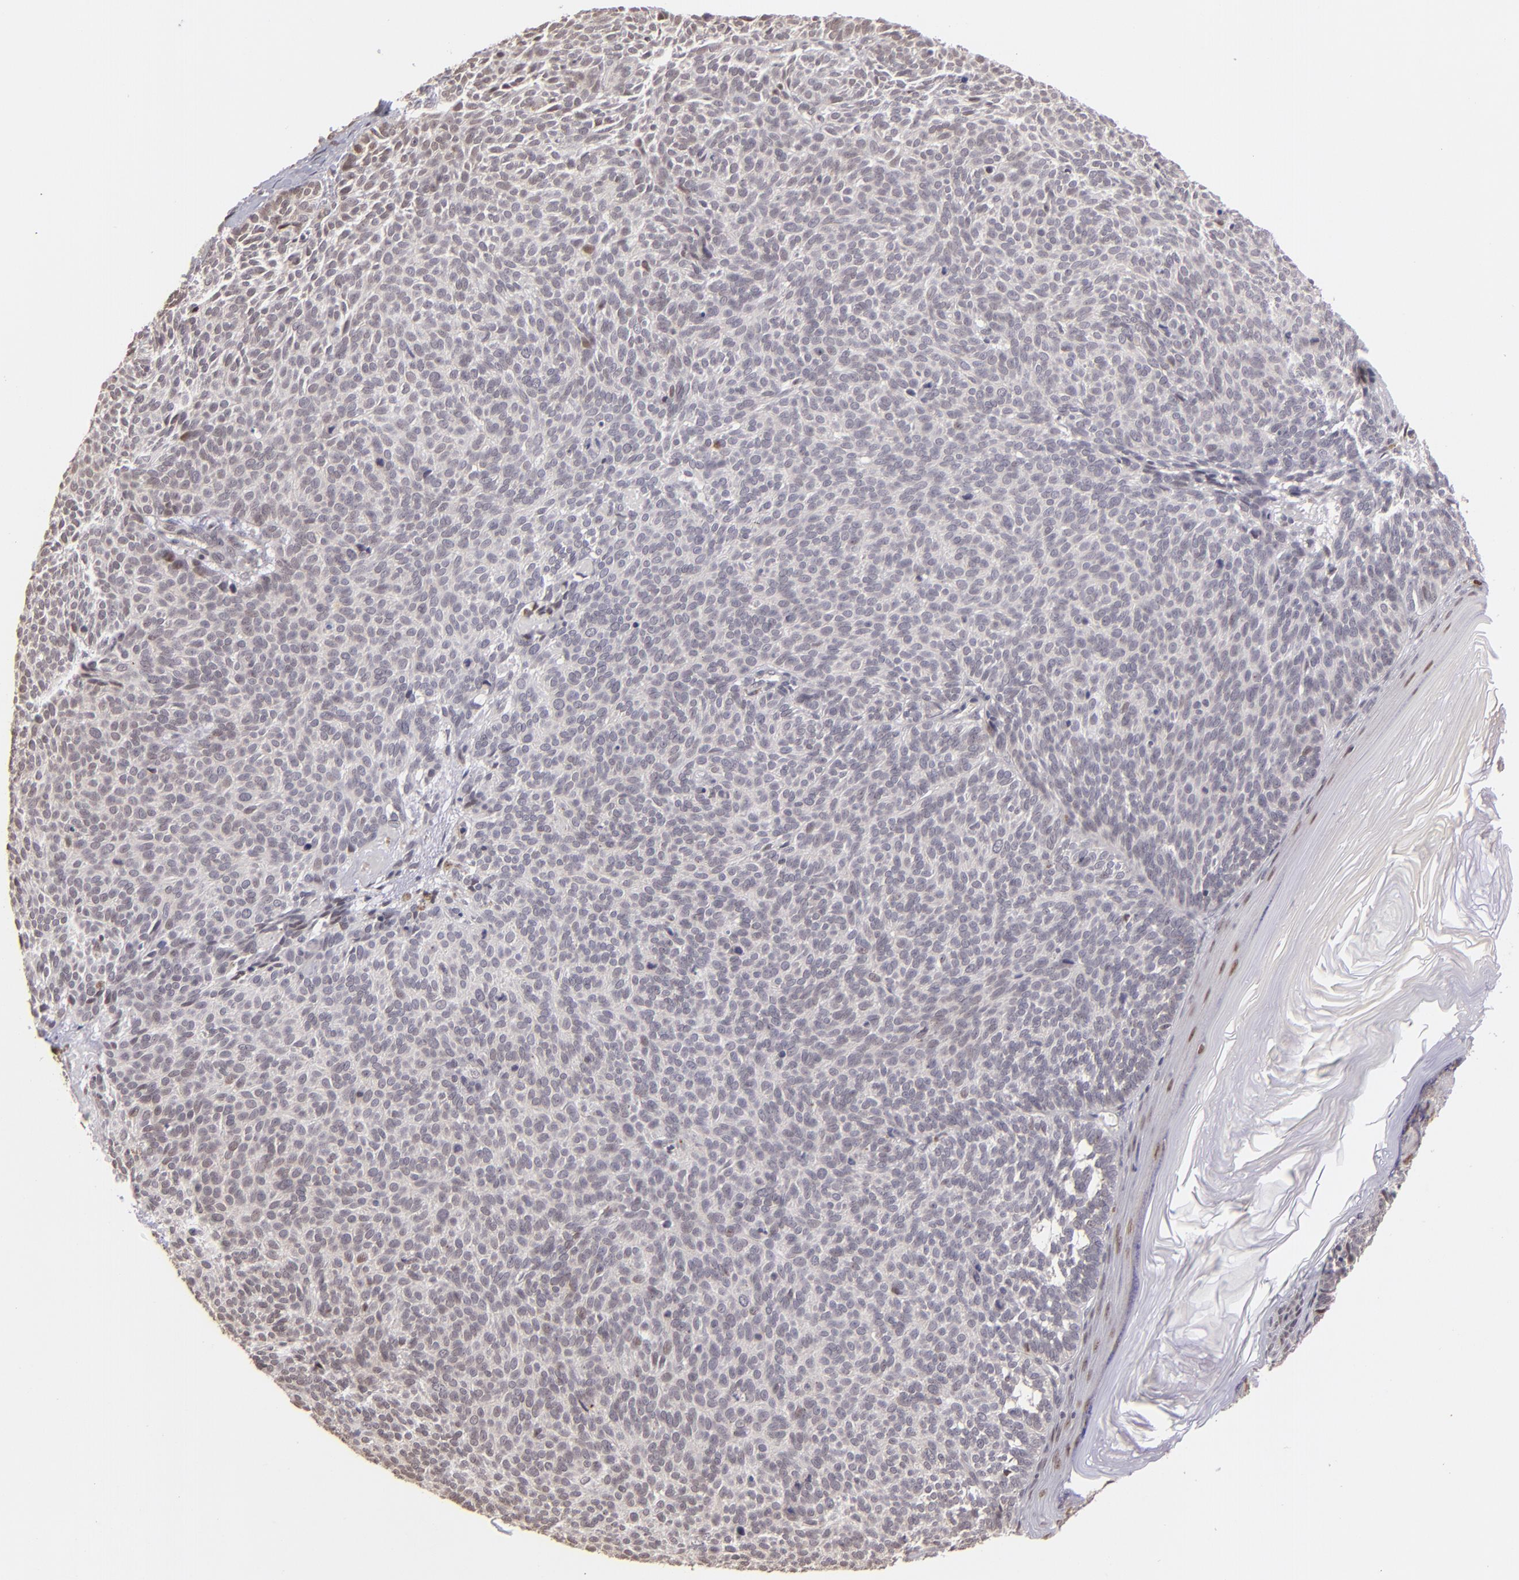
{"staining": {"intensity": "weak", "quantity": "<25%", "location": "nuclear"}, "tissue": "skin cancer", "cell_type": "Tumor cells", "image_type": "cancer", "snomed": [{"axis": "morphology", "description": "Basal cell carcinoma"}, {"axis": "topography", "description": "Skin"}], "caption": "This is an immunohistochemistry (IHC) histopathology image of human skin cancer (basal cell carcinoma). There is no staining in tumor cells.", "gene": "RARB", "patient": {"sex": "male", "age": 63}}